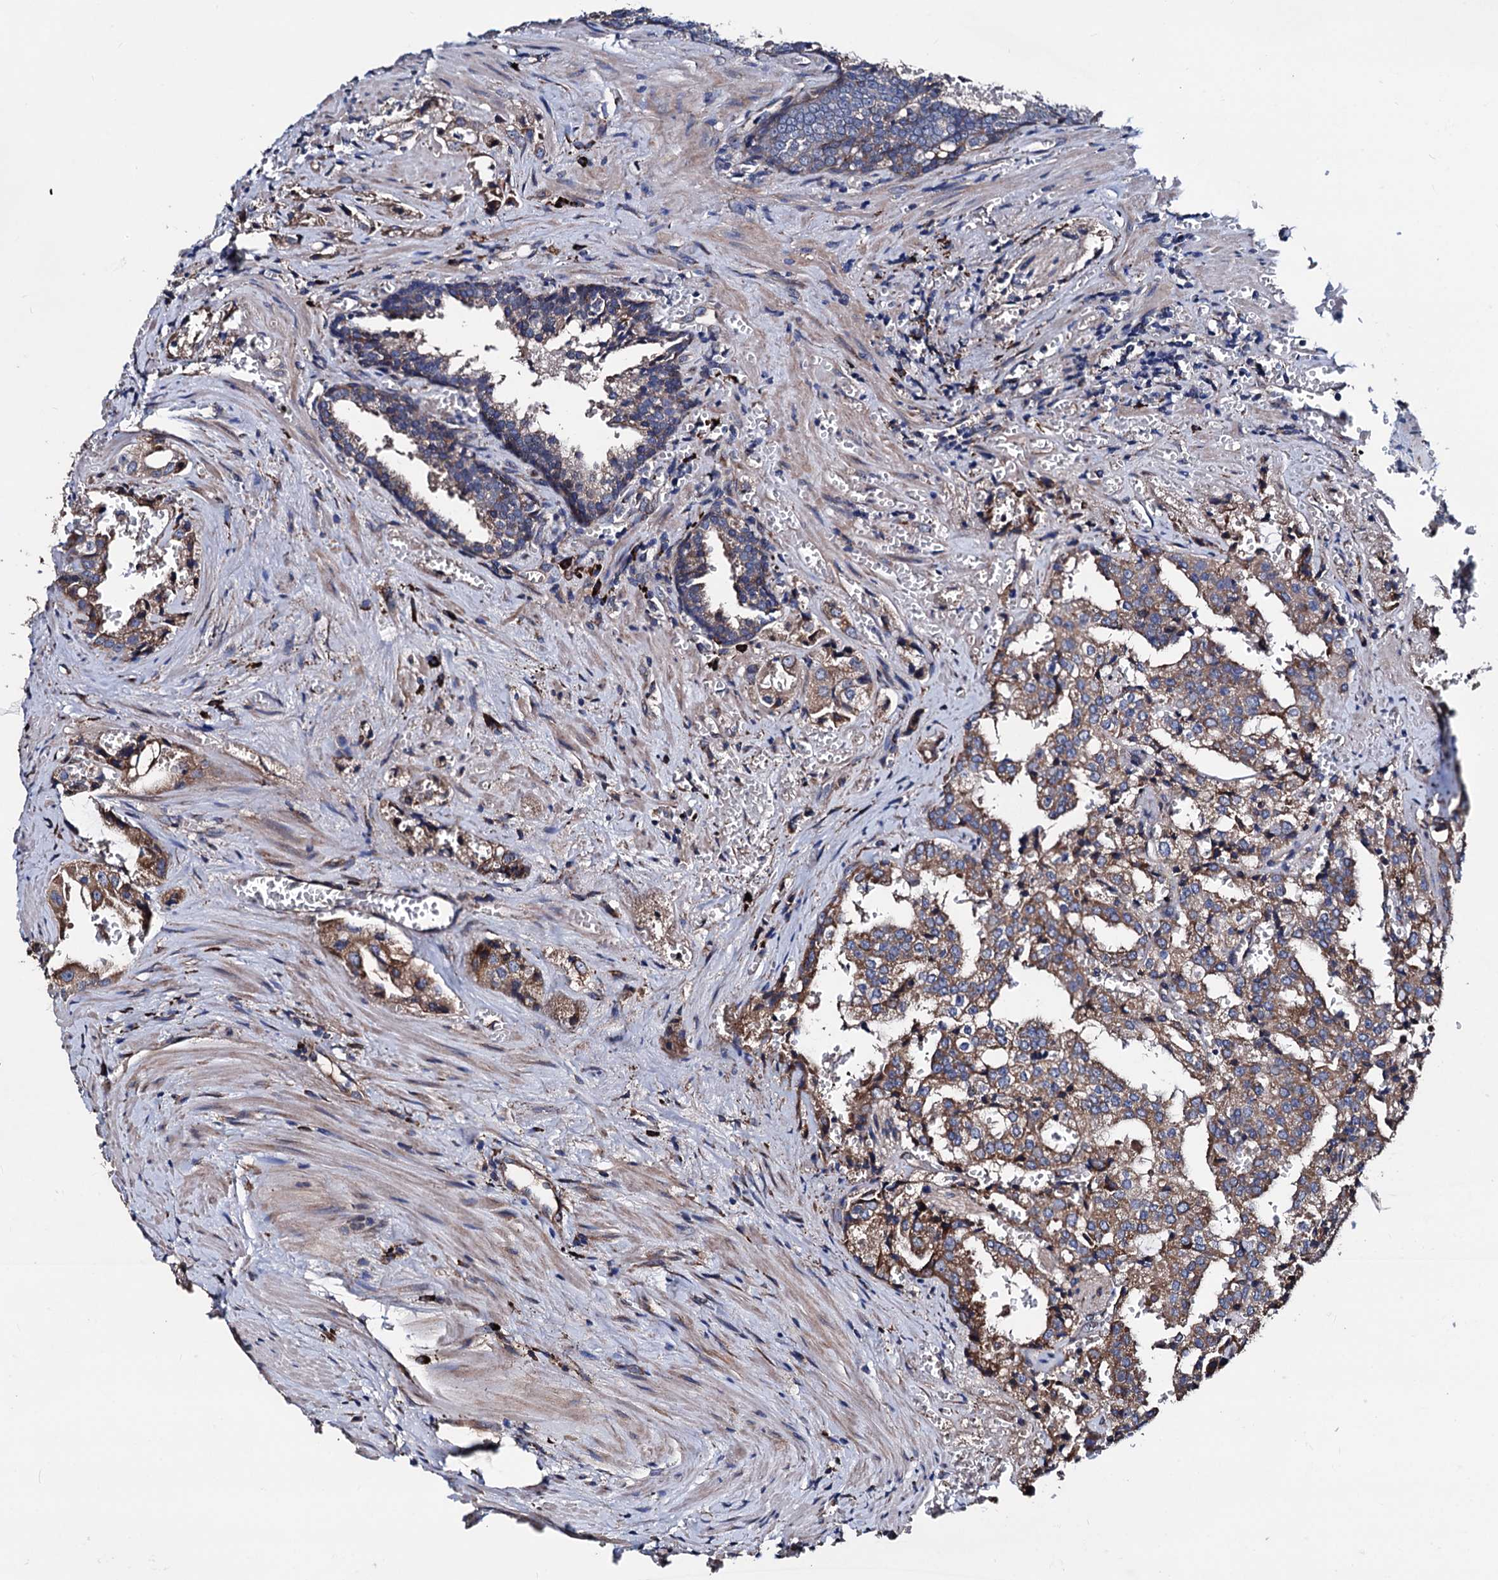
{"staining": {"intensity": "moderate", "quantity": "25%-75%", "location": "cytoplasmic/membranous"}, "tissue": "prostate cancer", "cell_type": "Tumor cells", "image_type": "cancer", "snomed": [{"axis": "morphology", "description": "Adenocarcinoma, High grade"}, {"axis": "topography", "description": "Prostate"}], "caption": "Moderate cytoplasmic/membranous protein positivity is appreciated in approximately 25%-75% of tumor cells in adenocarcinoma (high-grade) (prostate).", "gene": "AKAP11", "patient": {"sex": "male", "age": 68}}